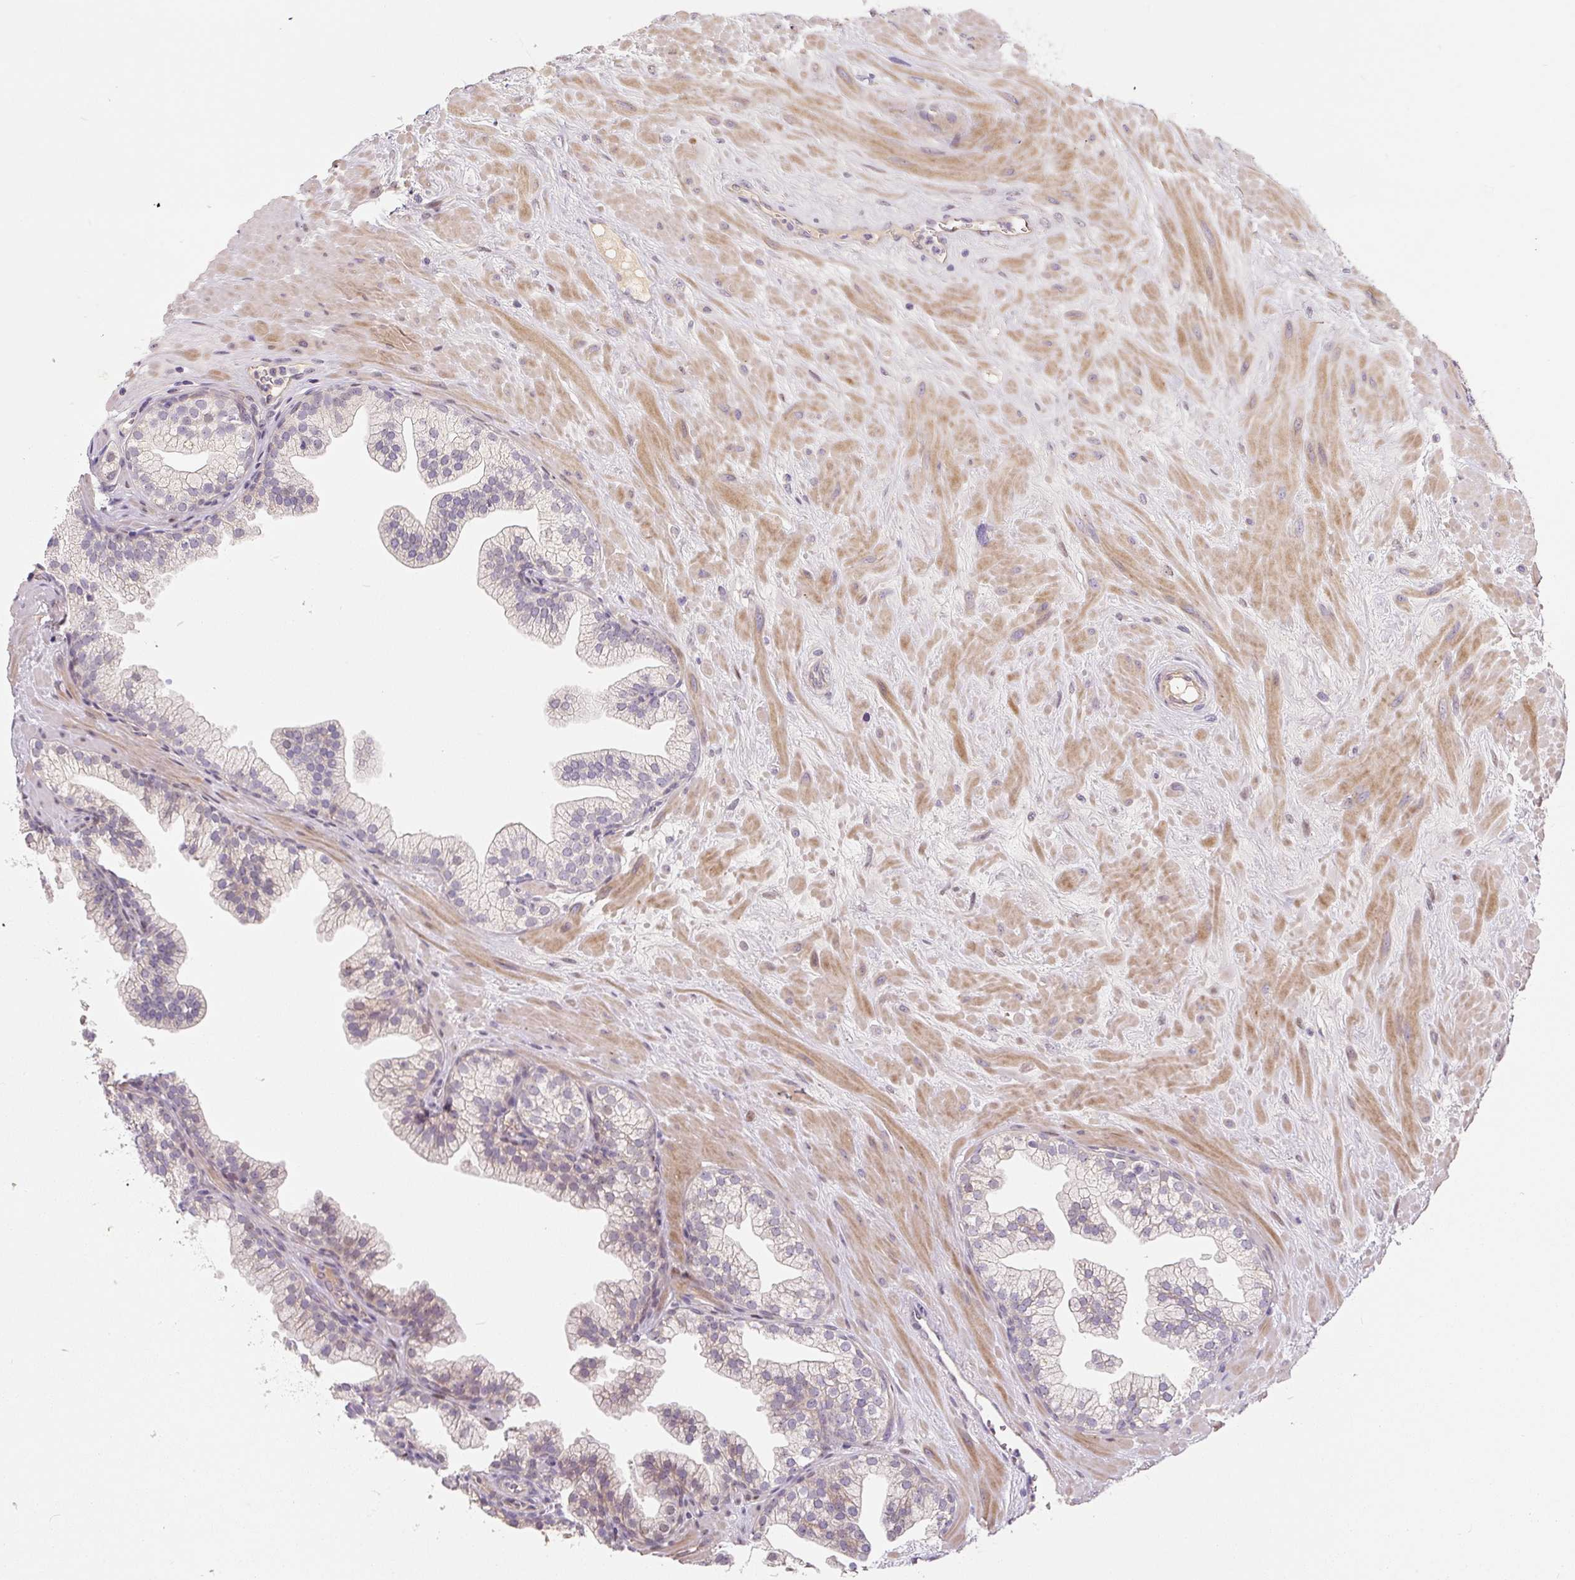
{"staining": {"intensity": "weak", "quantity": "<25%", "location": "cytoplasmic/membranous"}, "tissue": "prostate", "cell_type": "Glandular cells", "image_type": "normal", "snomed": [{"axis": "morphology", "description": "Normal tissue, NOS"}, {"axis": "topography", "description": "Prostate"}, {"axis": "topography", "description": "Peripheral nerve tissue"}], "caption": "High power microscopy image of an immunohistochemistry micrograph of unremarkable prostate, revealing no significant expression in glandular cells.", "gene": "PWWP3B", "patient": {"sex": "male", "age": 61}}